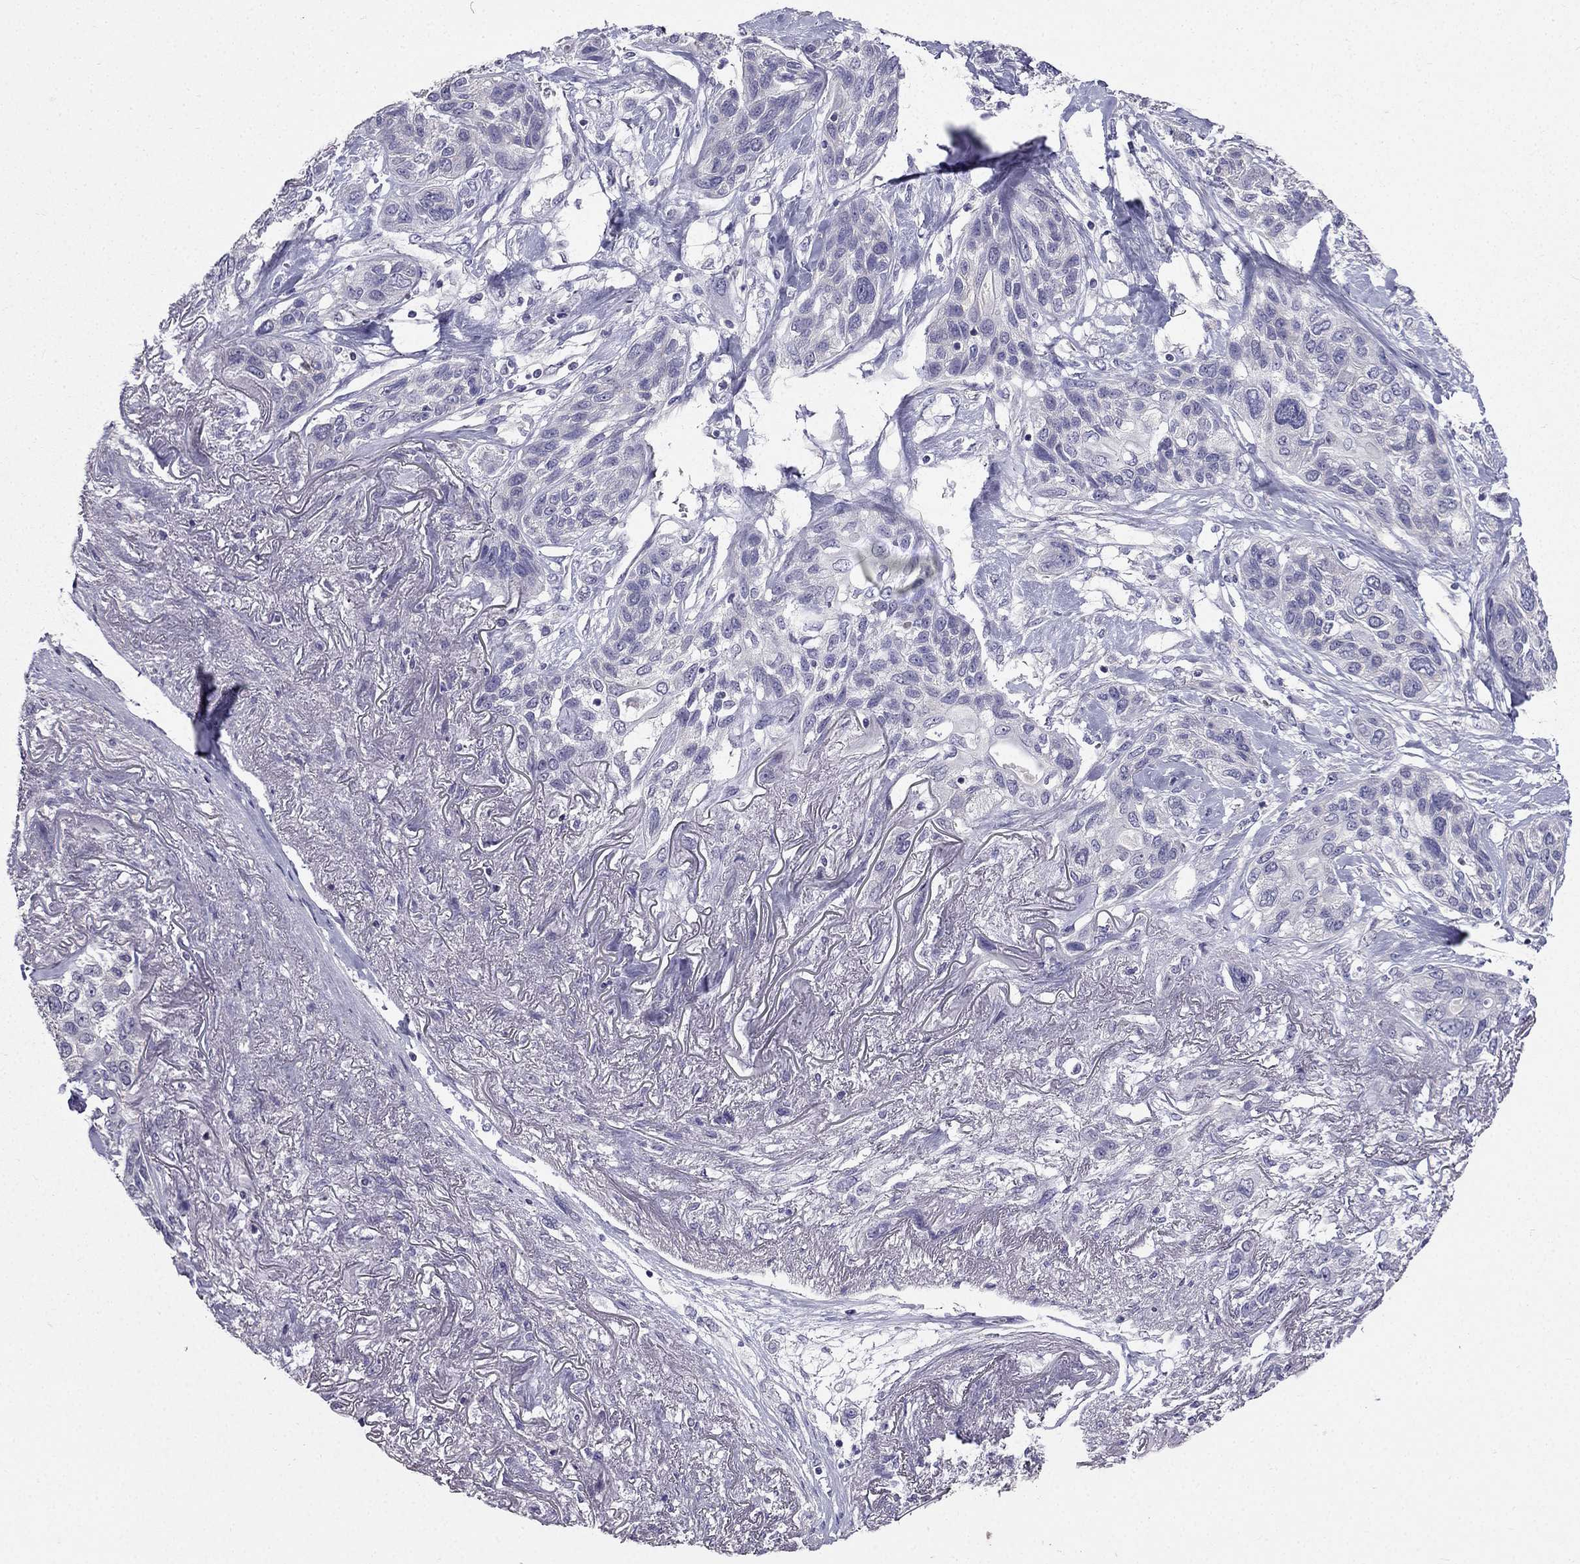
{"staining": {"intensity": "negative", "quantity": "none", "location": "none"}, "tissue": "lung cancer", "cell_type": "Tumor cells", "image_type": "cancer", "snomed": [{"axis": "morphology", "description": "Squamous cell carcinoma, NOS"}, {"axis": "topography", "description": "Lung"}], "caption": "Human lung squamous cell carcinoma stained for a protein using immunohistochemistry reveals no positivity in tumor cells.", "gene": "AS3MT", "patient": {"sex": "female", "age": 70}}